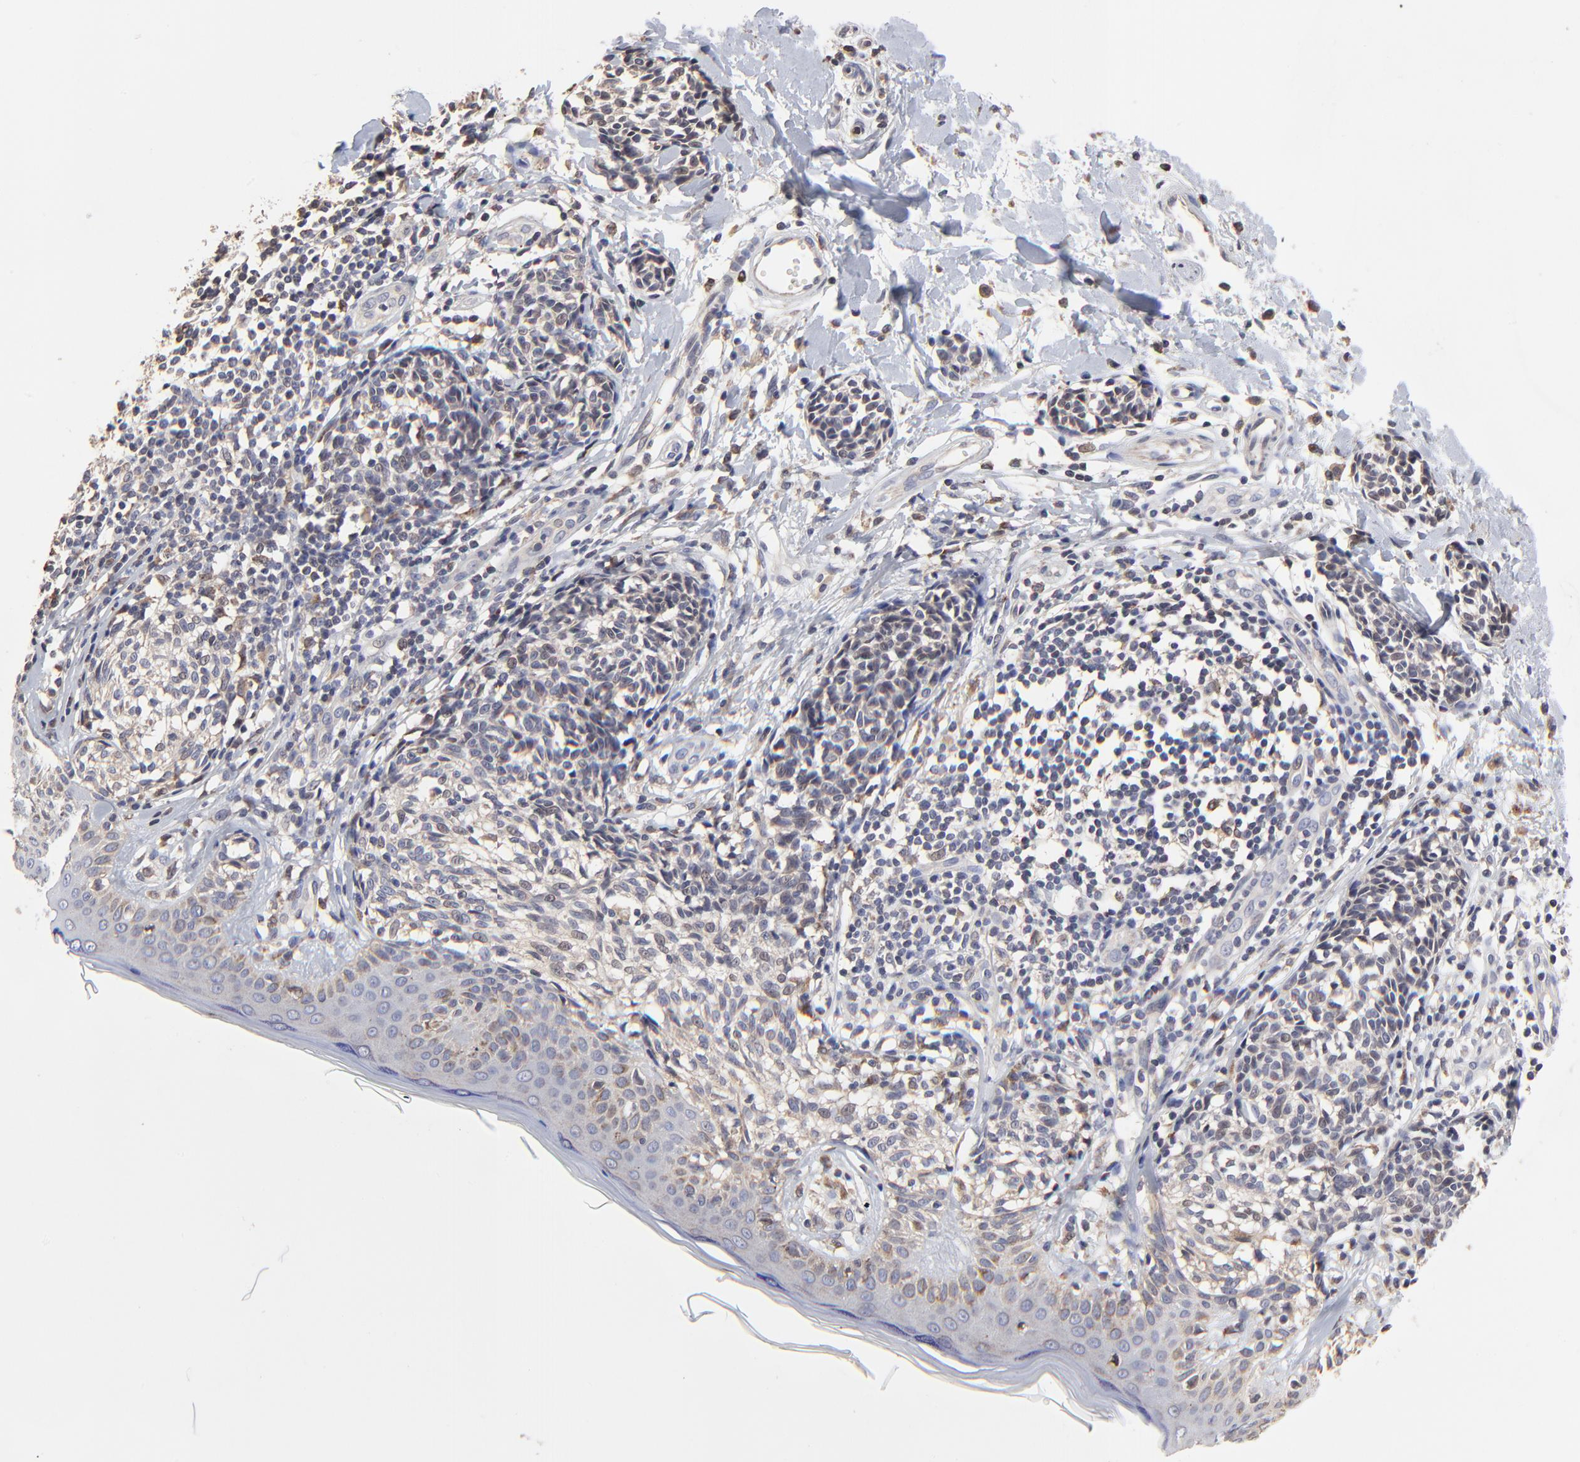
{"staining": {"intensity": "weak", "quantity": "<25%", "location": "cytoplasmic/membranous"}, "tissue": "melanoma", "cell_type": "Tumor cells", "image_type": "cancer", "snomed": [{"axis": "morphology", "description": "Malignant melanoma, NOS"}, {"axis": "topography", "description": "Skin"}], "caption": "Immunohistochemistry (IHC) image of melanoma stained for a protein (brown), which displays no positivity in tumor cells. (DAB IHC visualized using brightfield microscopy, high magnification).", "gene": "ELP2", "patient": {"sex": "male", "age": 67}}